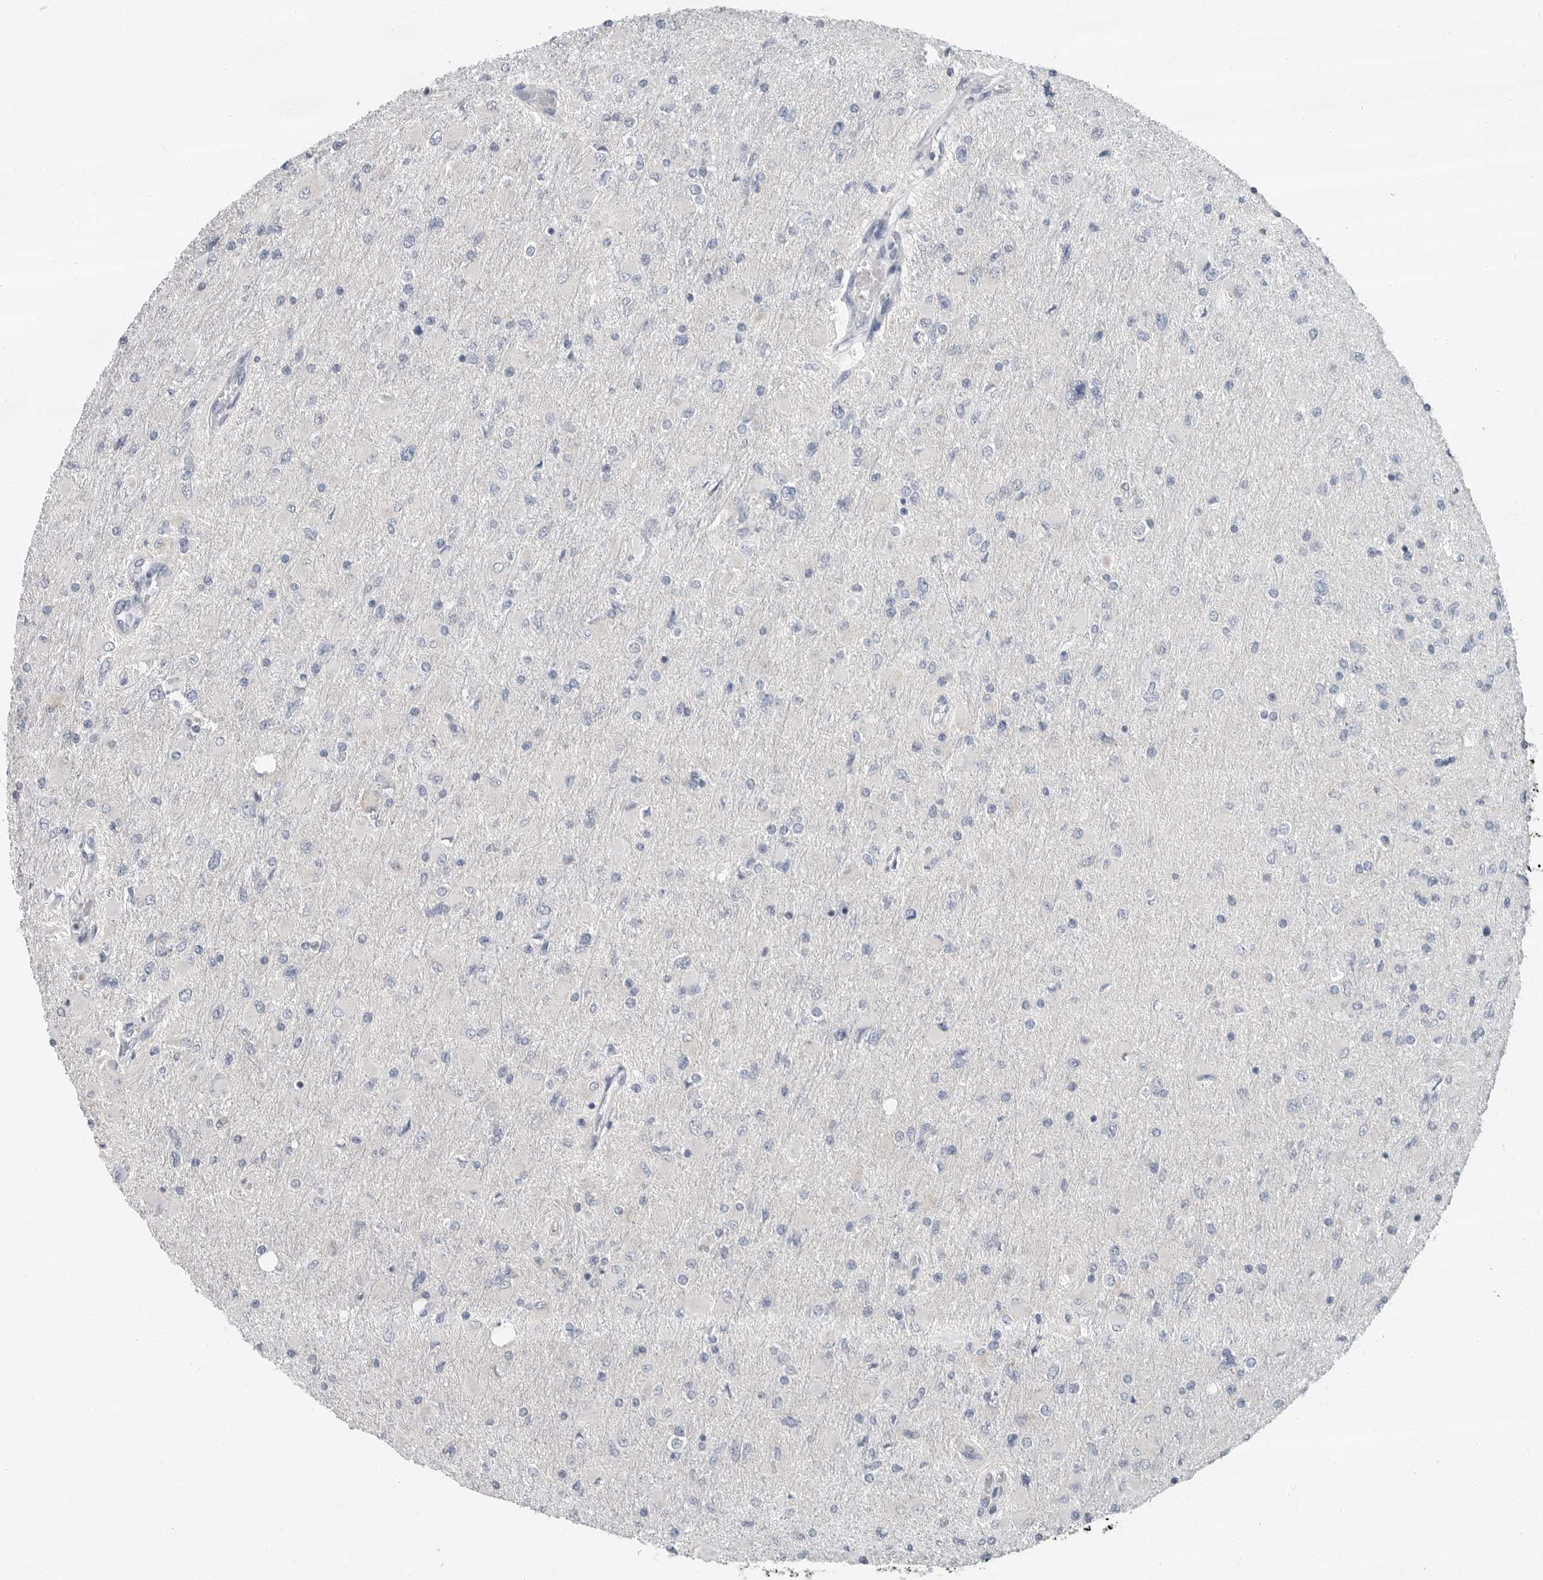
{"staining": {"intensity": "negative", "quantity": "none", "location": "none"}, "tissue": "glioma", "cell_type": "Tumor cells", "image_type": "cancer", "snomed": [{"axis": "morphology", "description": "Glioma, malignant, High grade"}, {"axis": "topography", "description": "Cerebral cortex"}], "caption": "Tumor cells are negative for brown protein staining in glioma. The staining was performed using DAB (3,3'-diaminobenzidine) to visualize the protein expression in brown, while the nuclei were stained in blue with hematoxylin (Magnification: 20x).", "gene": "PLN", "patient": {"sex": "female", "age": 36}}